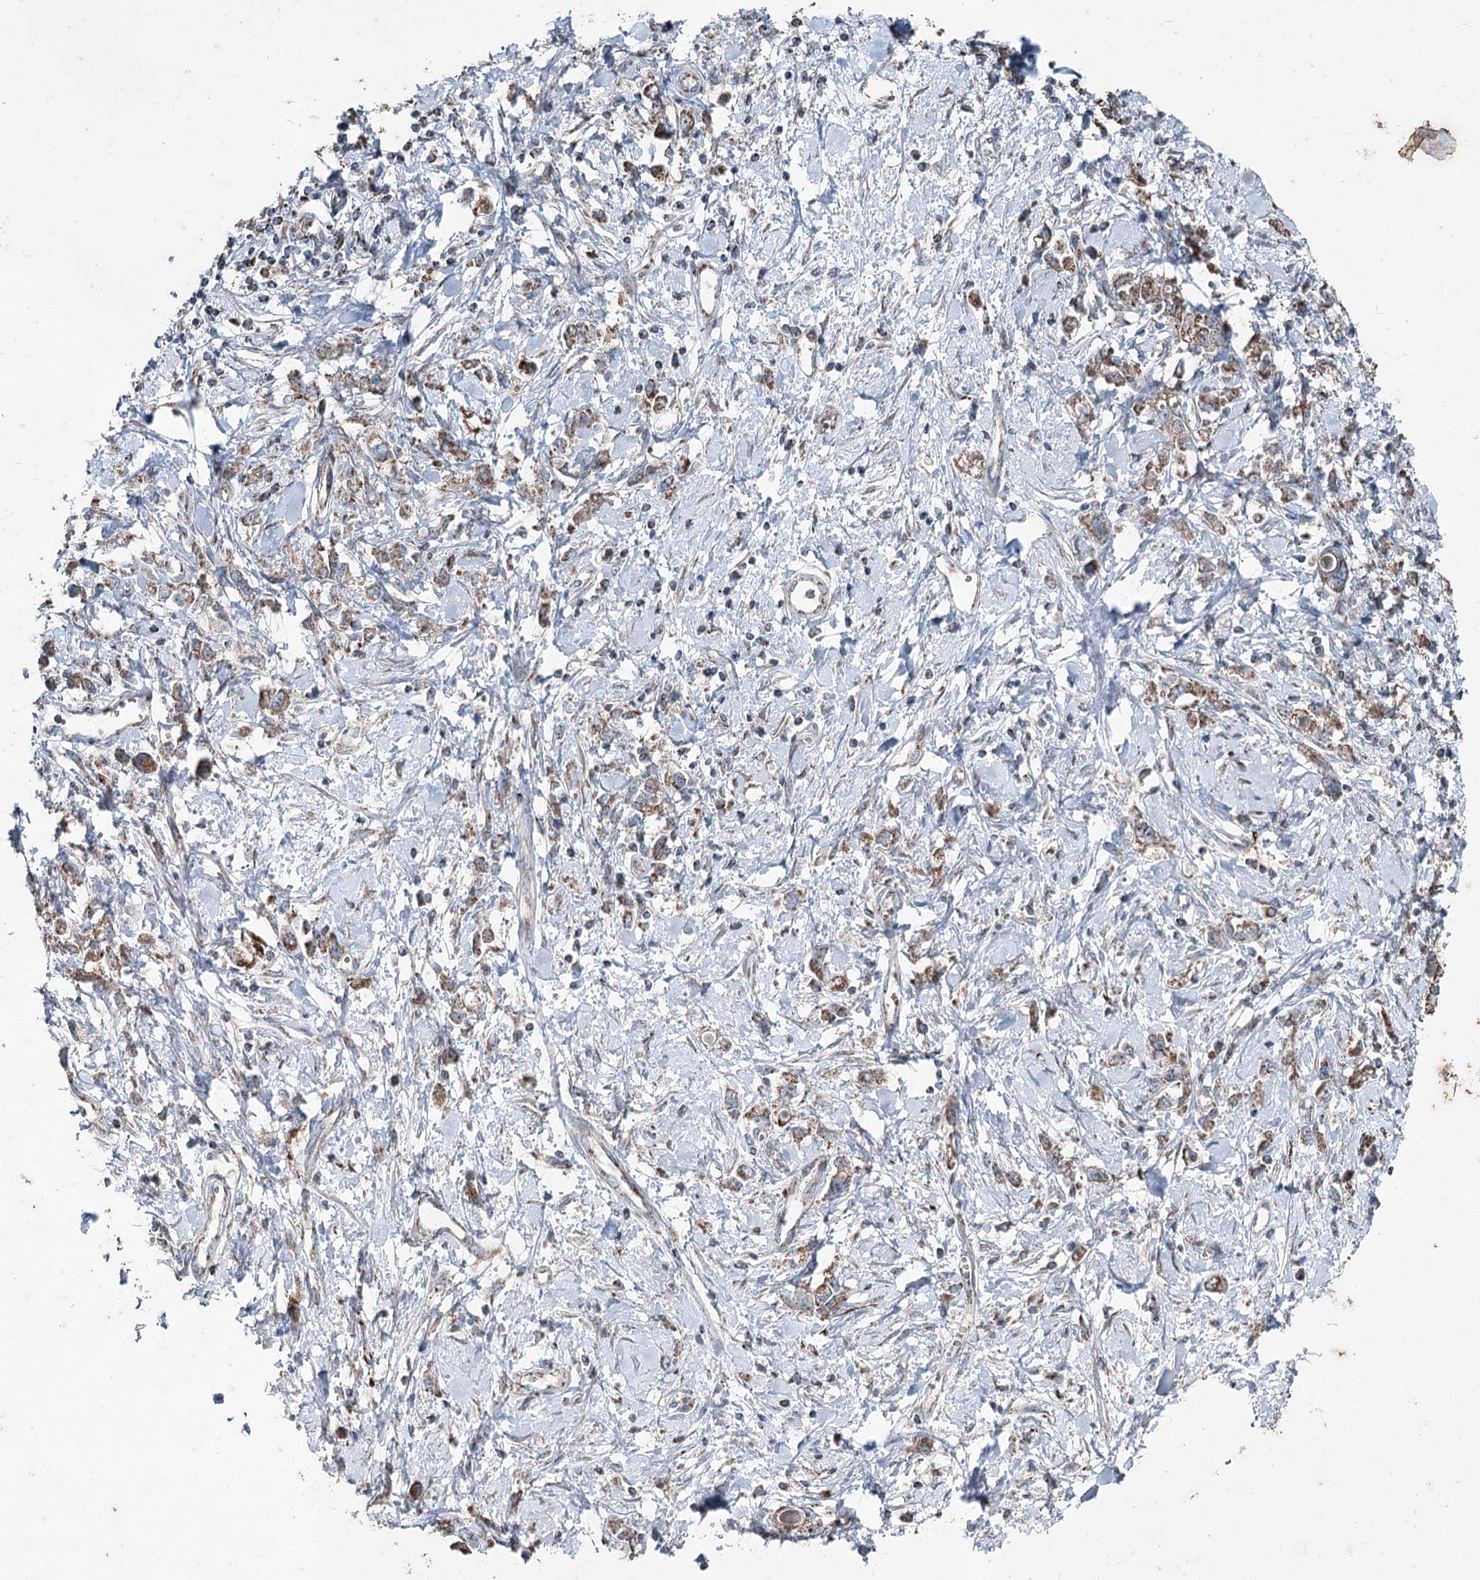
{"staining": {"intensity": "moderate", "quantity": ">75%", "location": "cytoplasmic/membranous"}, "tissue": "stomach cancer", "cell_type": "Tumor cells", "image_type": "cancer", "snomed": [{"axis": "morphology", "description": "Adenocarcinoma, NOS"}, {"axis": "topography", "description": "Stomach"}], "caption": "This is a micrograph of immunohistochemistry (IHC) staining of stomach cancer (adenocarcinoma), which shows moderate positivity in the cytoplasmic/membranous of tumor cells.", "gene": "UCN3", "patient": {"sex": "female", "age": 76}}